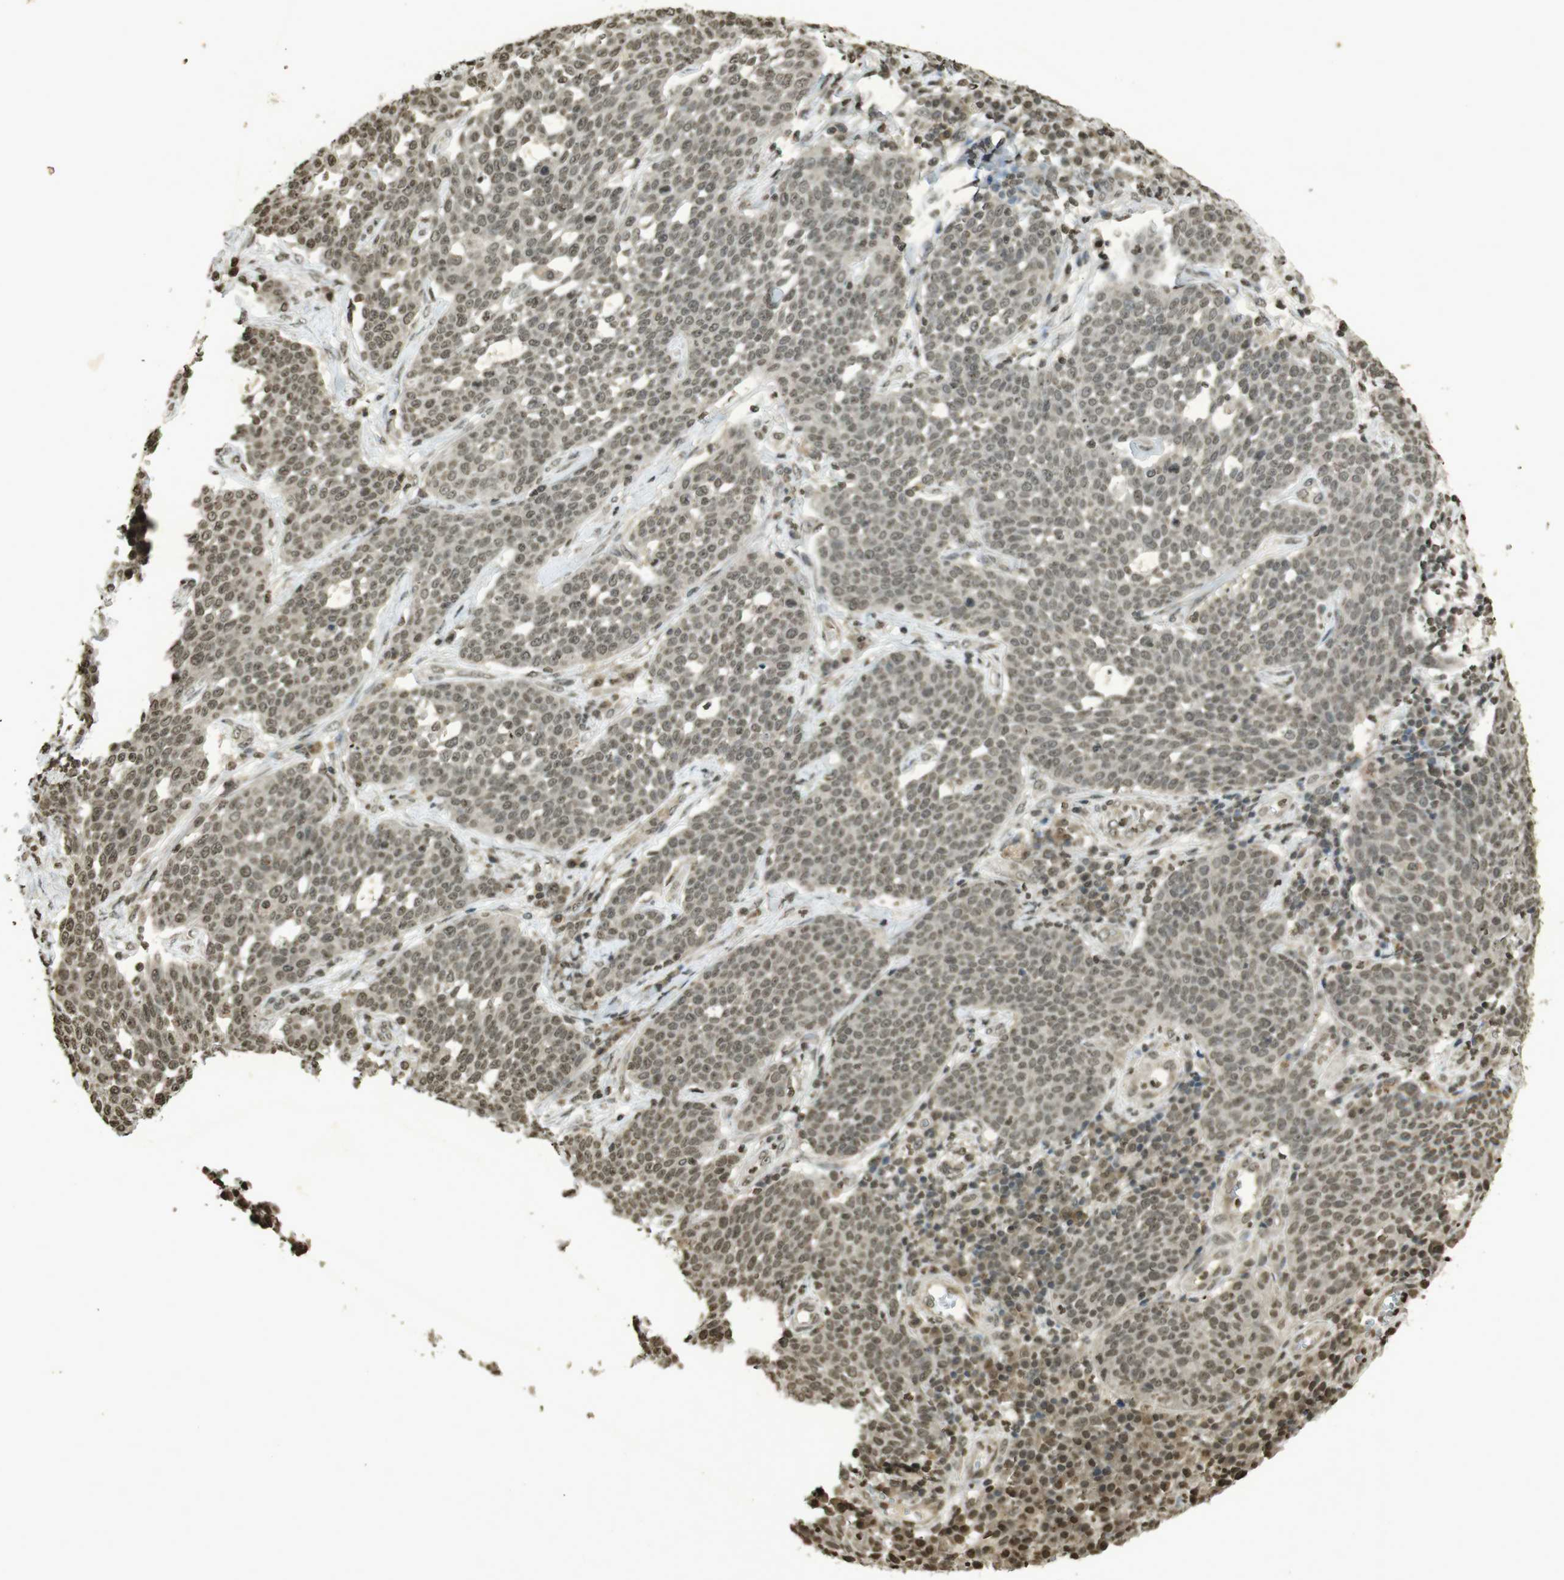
{"staining": {"intensity": "weak", "quantity": ">75%", "location": "nuclear"}, "tissue": "cervical cancer", "cell_type": "Tumor cells", "image_type": "cancer", "snomed": [{"axis": "morphology", "description": "Squamous cell carcinoma, NOS"}, {"axis": "topography", "description": "Cervix"}], "caption": "Weak nuclear expression for a protein is present in approximately >75% of tumor cells of cervical cancer using IHC.", "gene": "ORC4", "patient": {"sex": "female", "age": 34}}